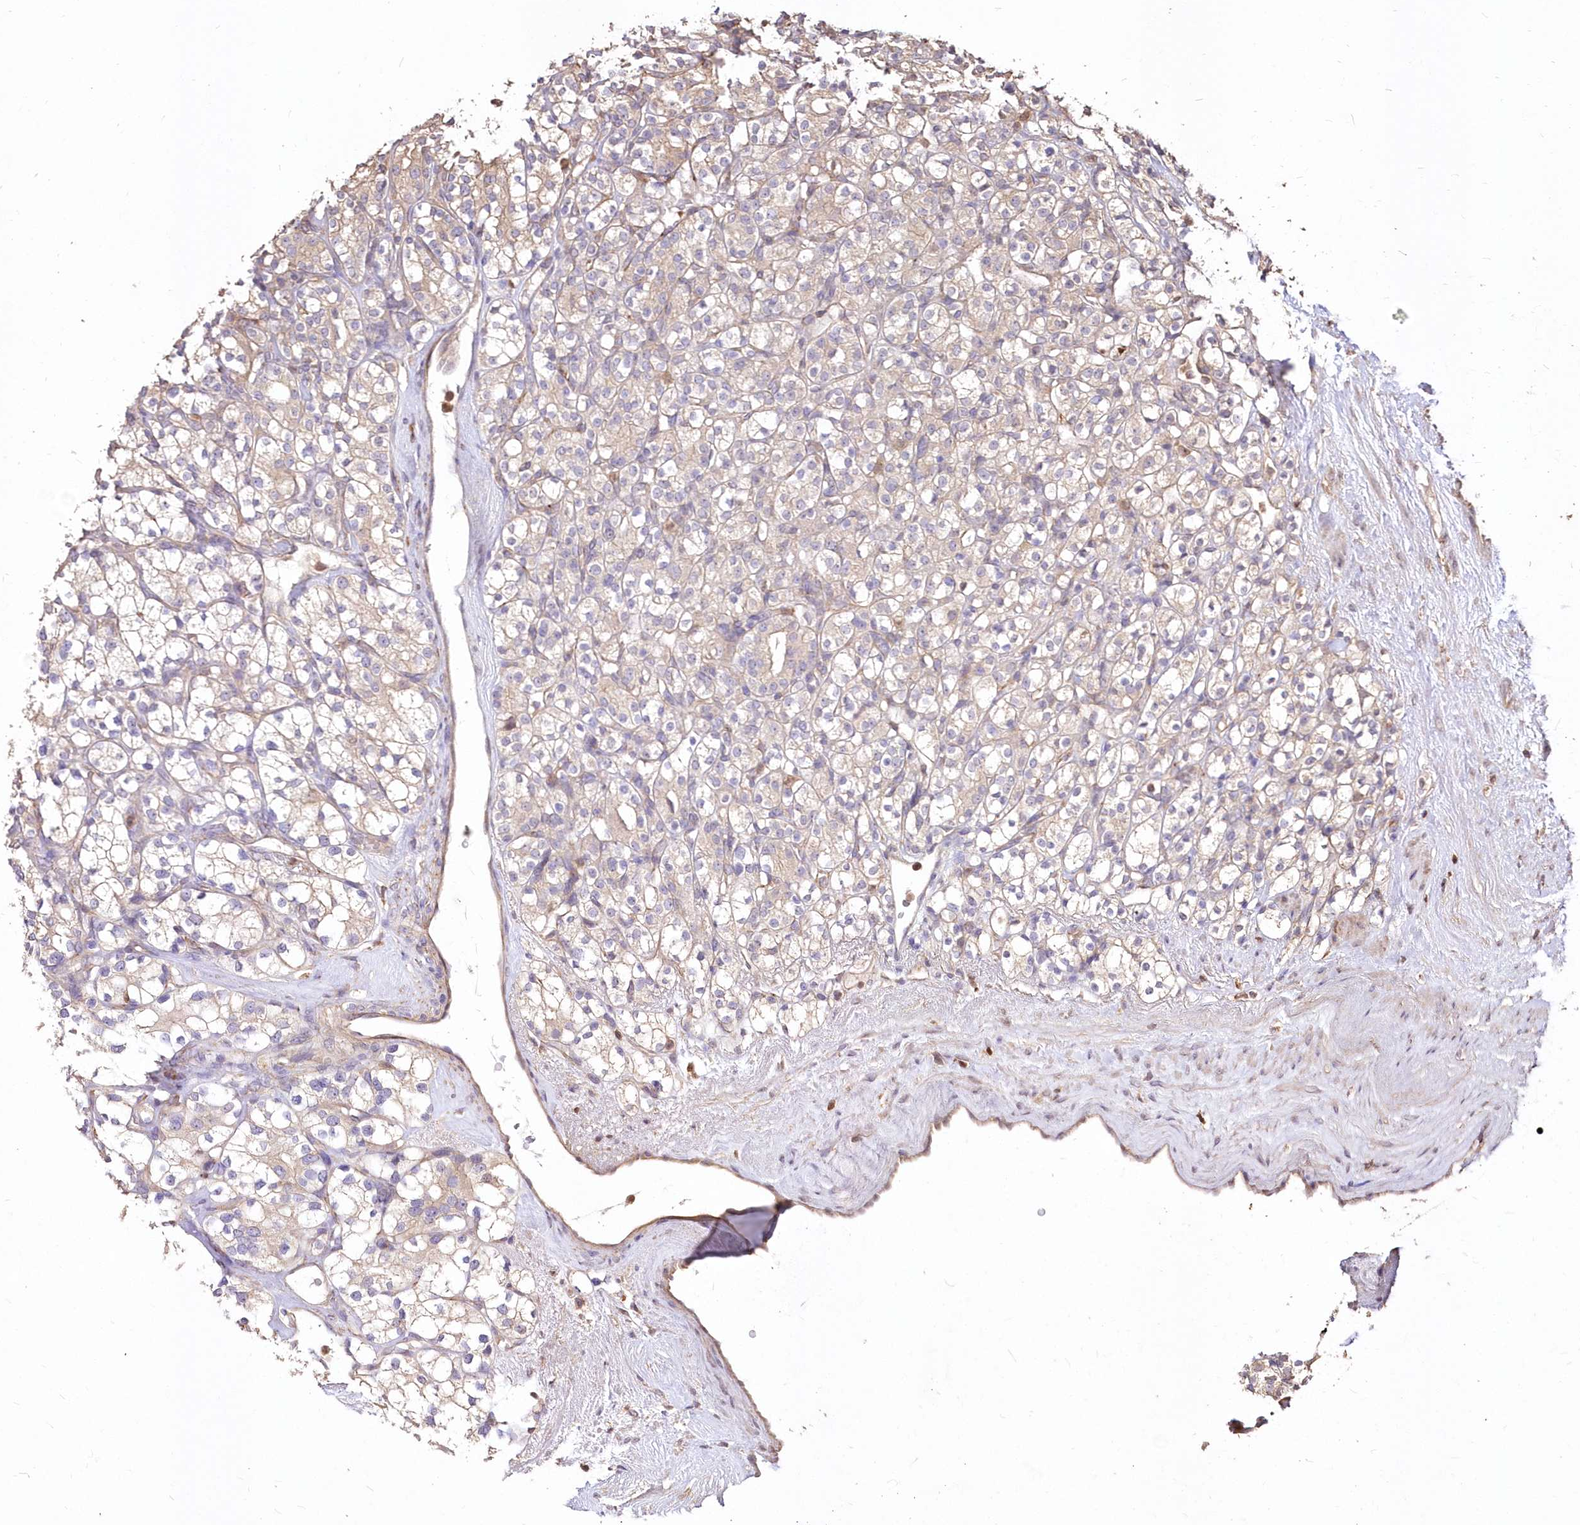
{"staining": {"intensity": "negative", "quantity": "none", "location": "none"}, "tissue": "renal cancer", "cell_type": "Tumor cells", "image_type": "cancer", "snomed": [{"axis": "morphology", "description": "Adenocarcinoma, NOS"}, {"axis": "topography", "description": "Kidney"}], "caption": "Immunohistochemical staining of human renal cancer shows no significant expression in tumor cells.", "gene": "STK17B", "patient": {"sex": "male", "age": 77}}